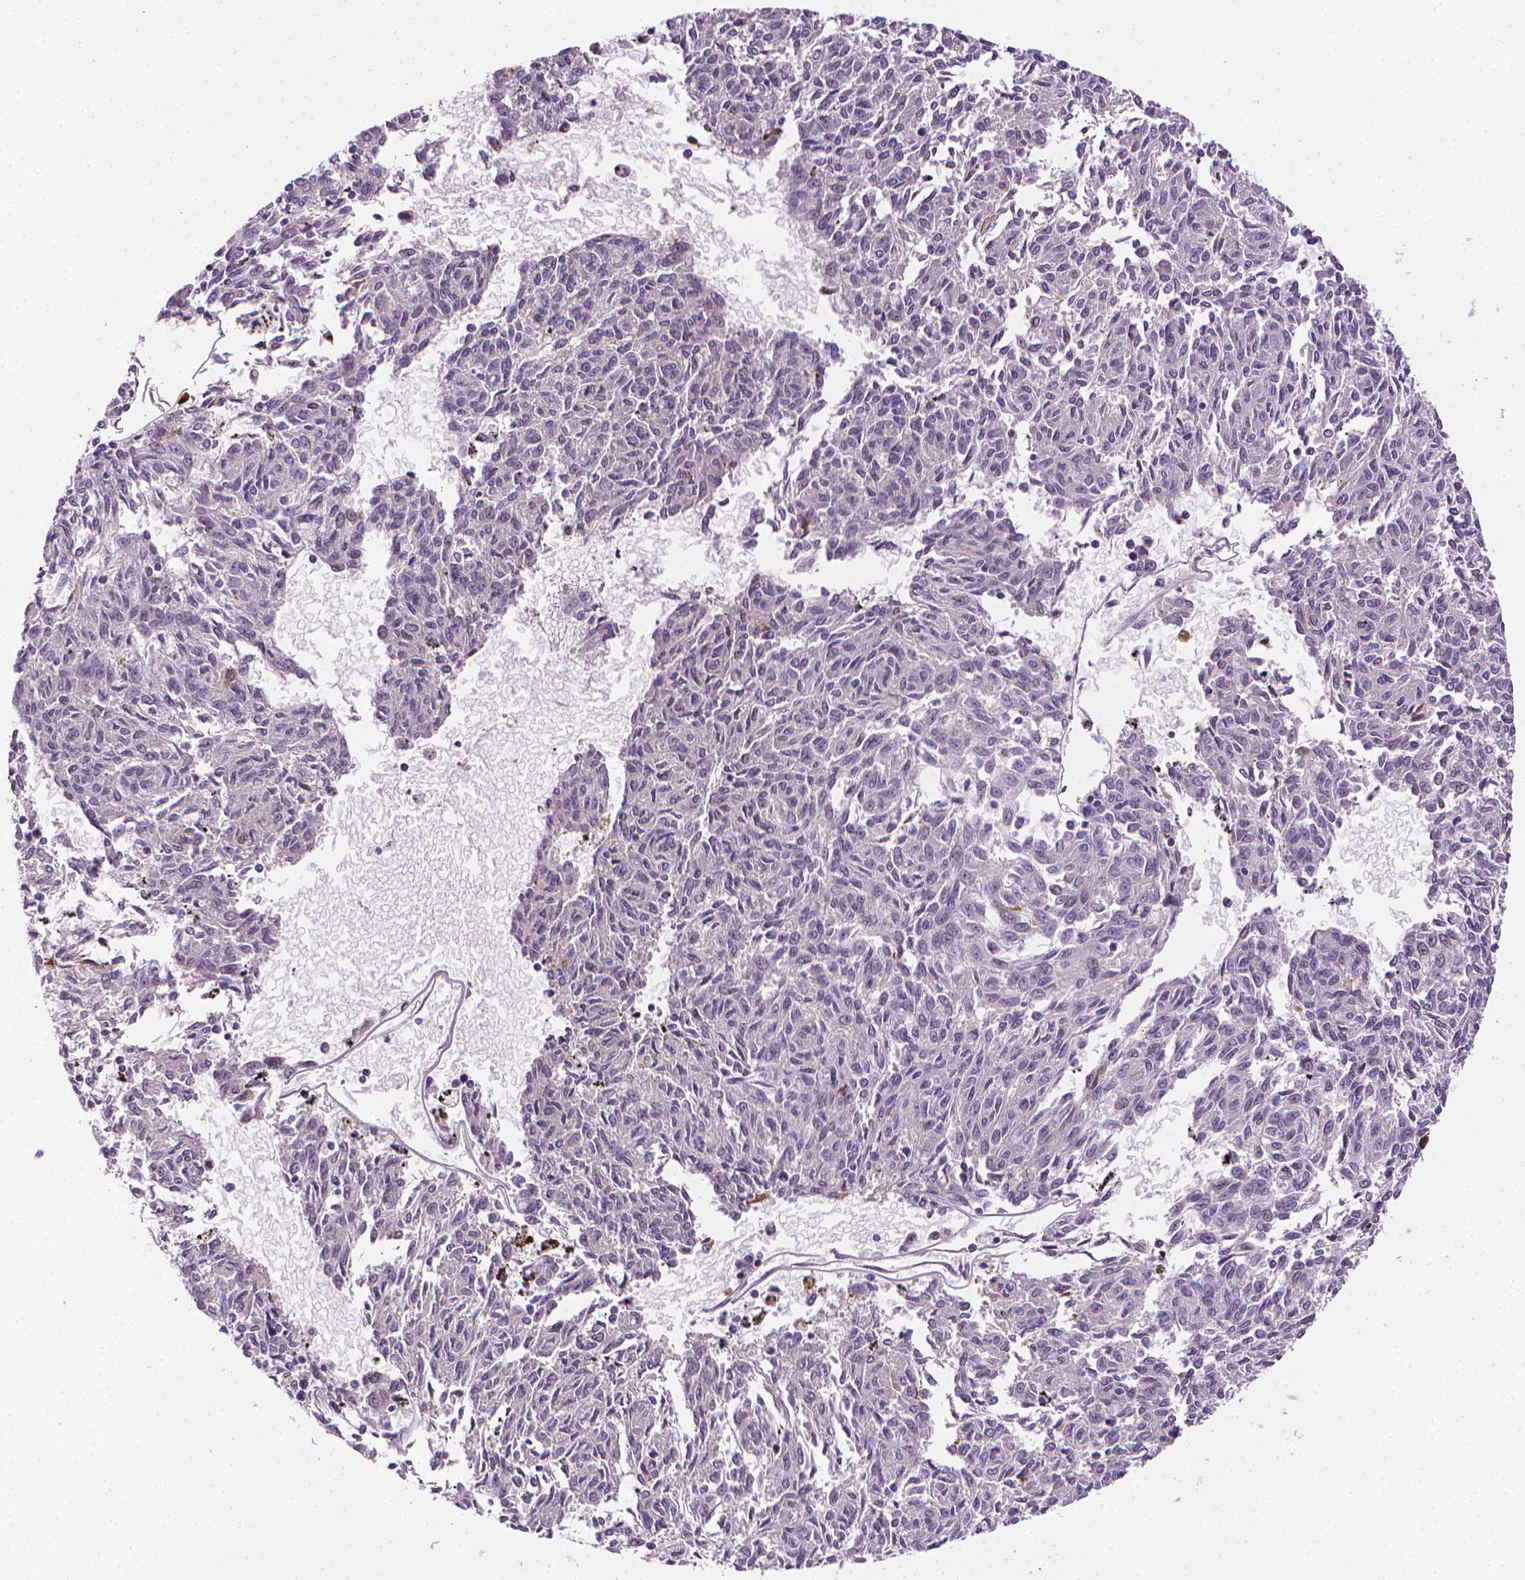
{"staining": {"intensity": "negative", "quantity": "none", "location": "none"}, "tissue": "melanoma", "cell_type": "Tumor cells", "image_type": "cancer", "snomed": [{"axis": "morphology", "description": "Malignant melanoma, NOS"}, {"axis": "topography", "description": "Skin"}], "caption": "Protein analysis of melanoma exhibits no significant staining in tumor cells. (DAB (3,3'-diaminobenzidine) immunohistochemistry (IHC), high magnification).", "gene": "MCOLN3", "patient": {"sex": "female", "age": 72}}